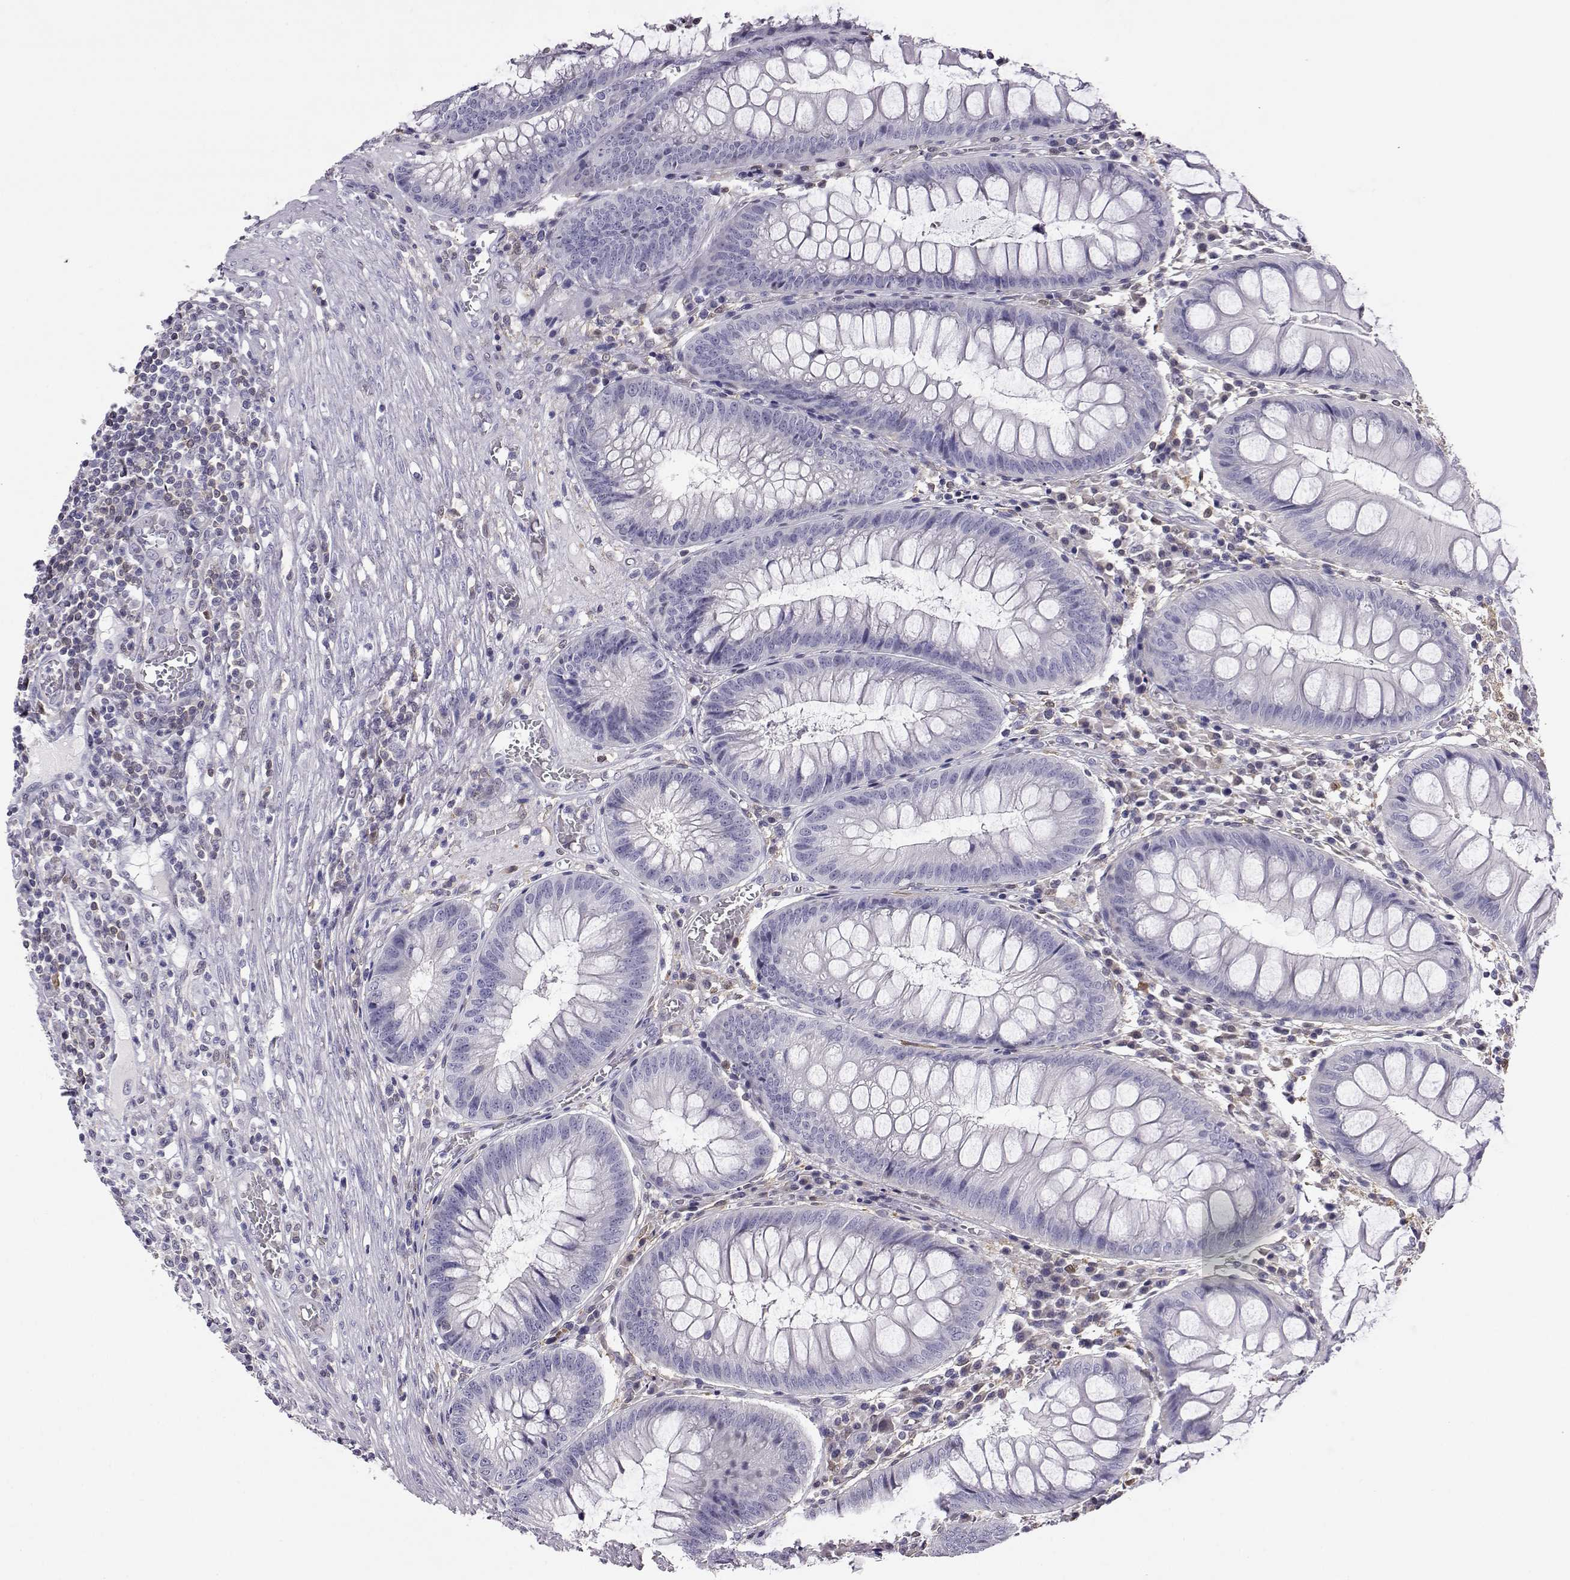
{"staining": {"intensity": "negative", "quantity": "none", "location": "none"}, "tissue": "appendix", "cell_type": "Glandular cells", "image_type": "normal", "snomed": [{"axis": "morphology", "description": "Normal tissue, NOS"}, {"axis": "morphology", "description": "Inflammation, NOS"}, {"axis": "topography", "description": "Appendix"}], "caption": "Glandular cells show no significant protein positivity in unremarkable appendix. (Immunohistochemistry, brightfield microscopy, high magnification).", "gene": "AKR1B1", "patient": {"sex": "male", "age": 16}}